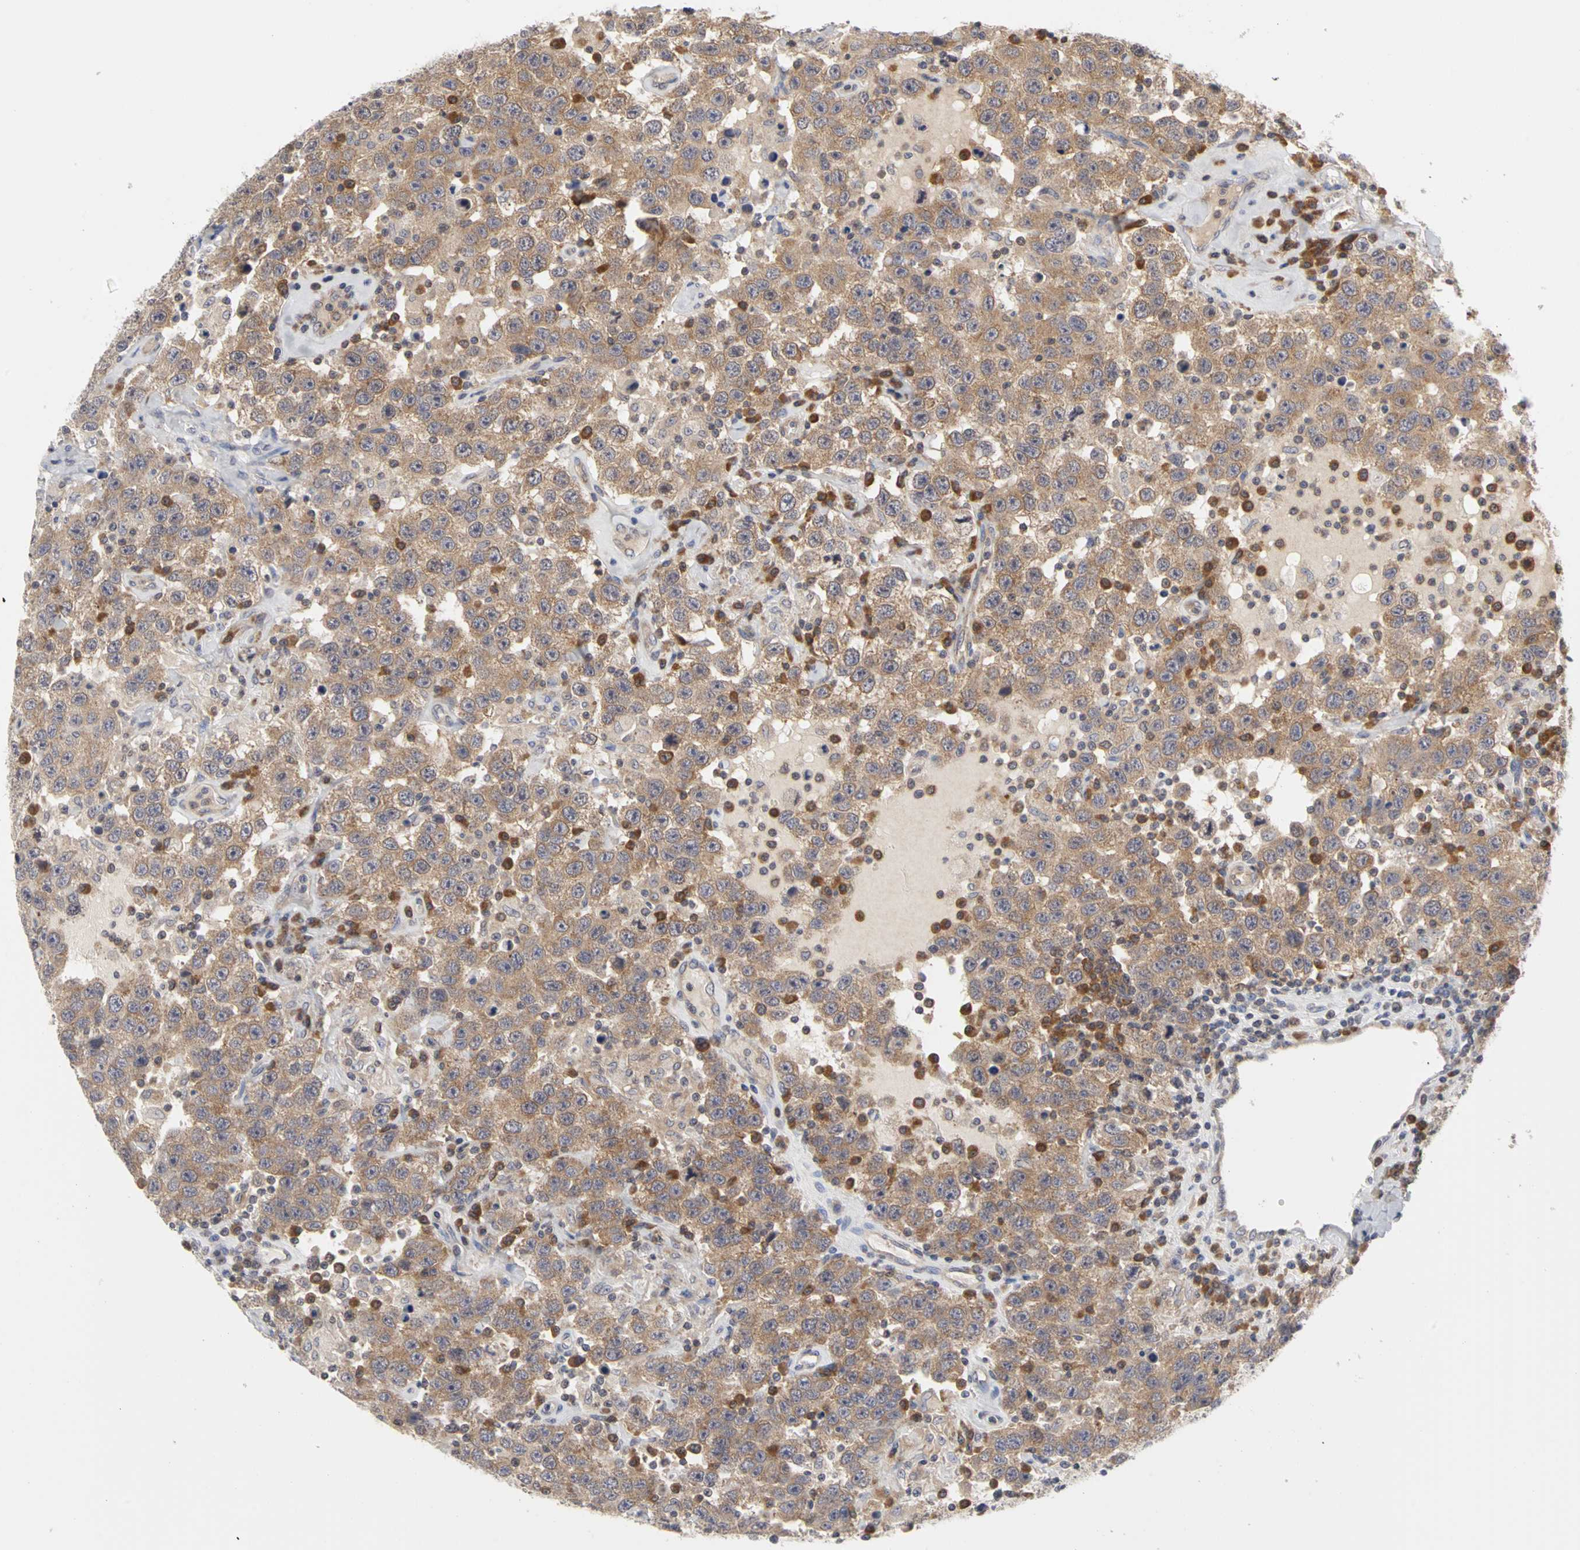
{"staining": {"intensity": "weak", "quantity": ">75%", "location": "cytoplasmic/membranous"}, "tissue": "testis cancer", "cell_type": "Tumor cells", "image_type": "cancer", "snomed": [{"axis": "morphology", "description": "Seminoma, NOS"}, {"axis": "topography", "description": "Testis"}], "caption": "A photomicrograph of testis seminoma stained for a protein demonstrates weak cytoplasmic/membranous brown staining in tumor cells.", "gene": "IRAK1", "patient": {"sex": "male", "age": 41}}